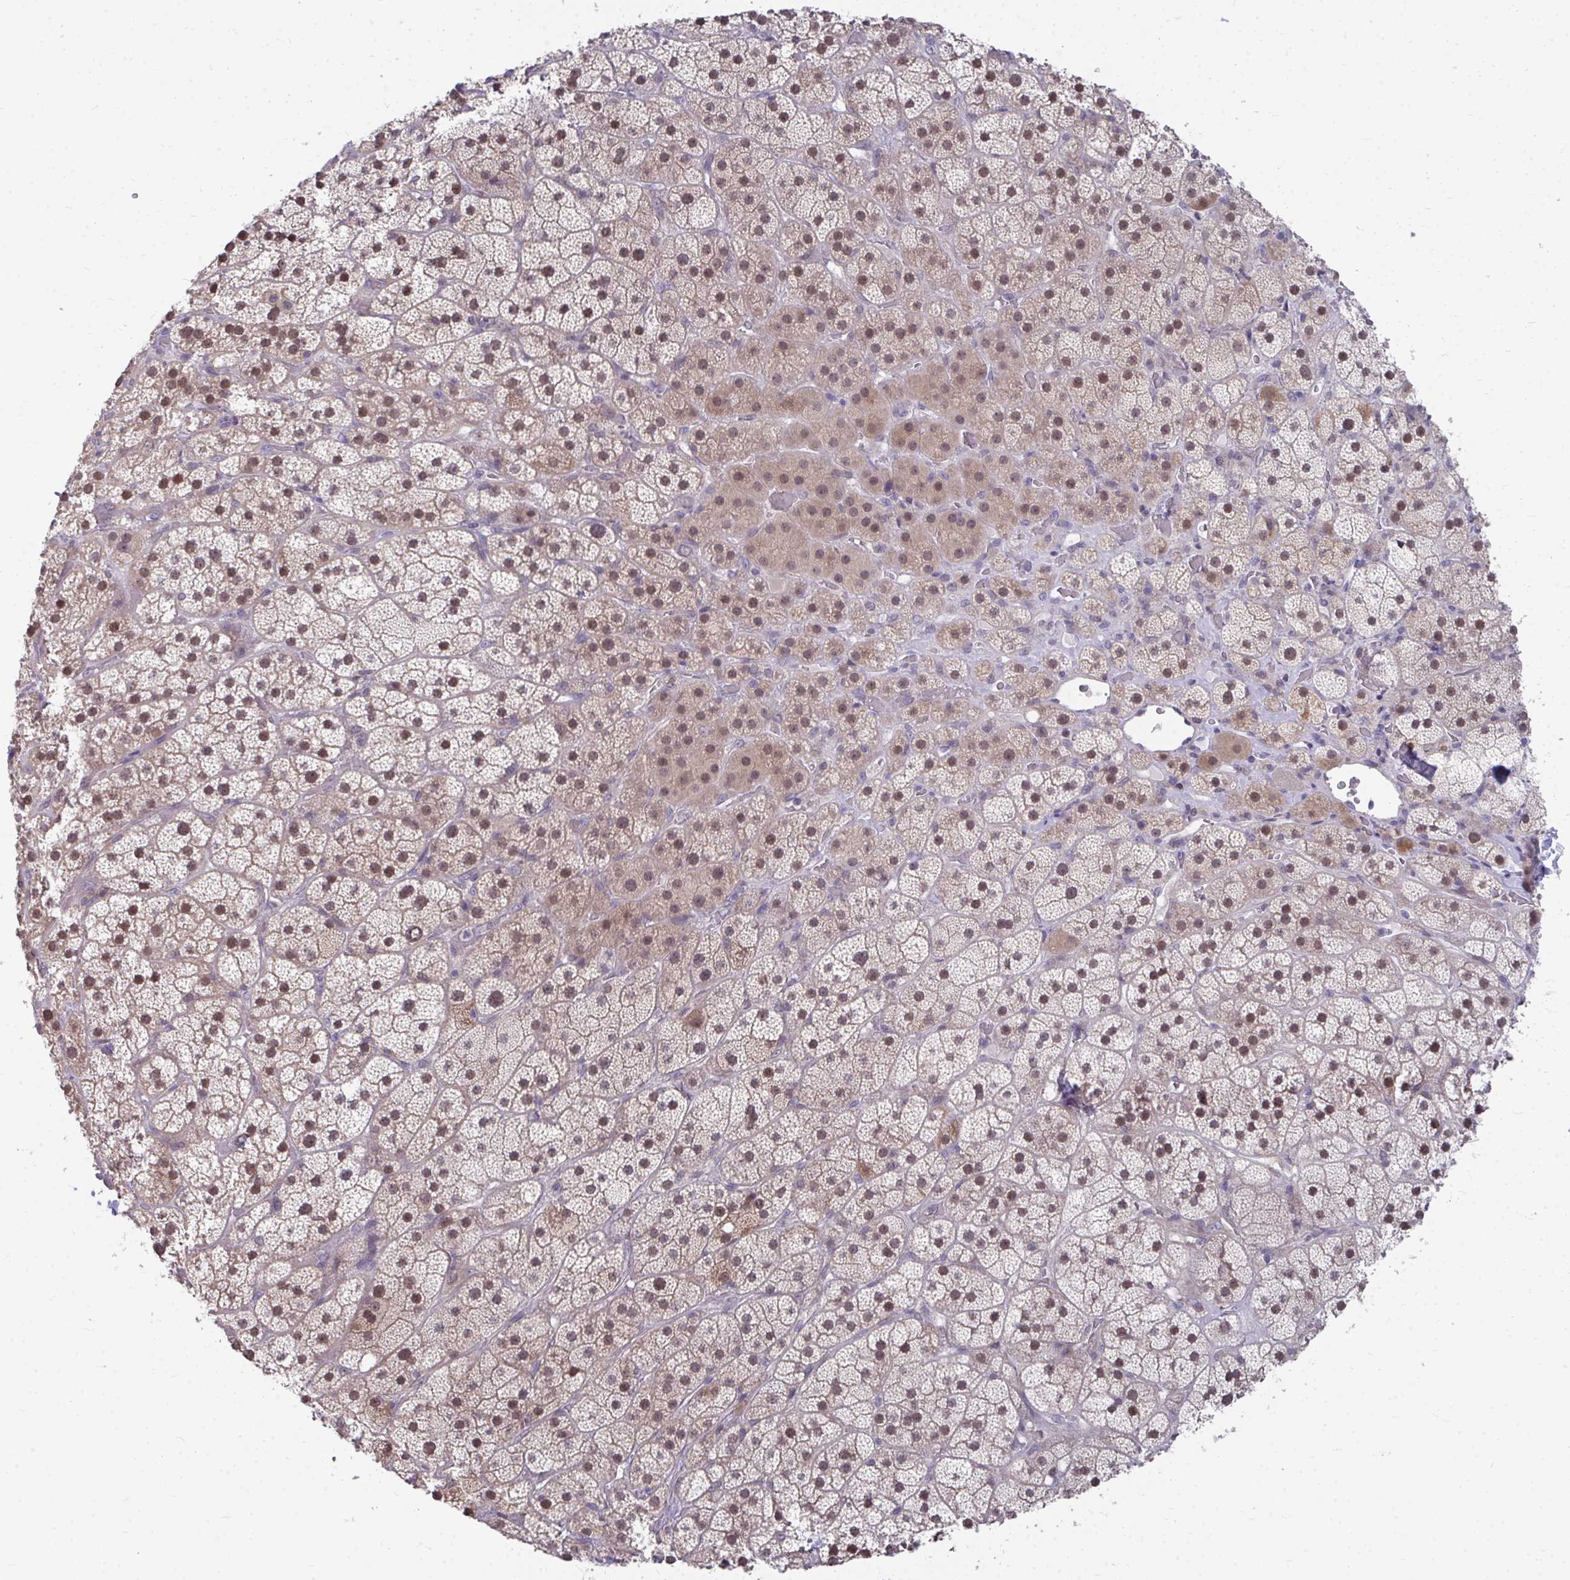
{"staining": {"intensity": "moderate", "quantity": ">75%", "location": "cytoplasmic/membranous,nuclear"}, "tissue": "adrenal gland", "cell_type": "Glandular cells", "image_type": "normal", "snomed": [{"axis": "morphology", "description": "Normal tissue, NOS"}, {"axis": "topography", "description": "Adrenal gland"}], "caption": "DAB (3,3'-diaminobenzidine) immunohistochemical staining of normal human adrenal gland shows moderate cytoplasmic/membranous,nuclear protein expression in approximately >75% of glandular cells. (IHC, brightfield microscopy, high magnification).", "gene": "MROH8", "patient": {"sex": "male", "age": 57}}